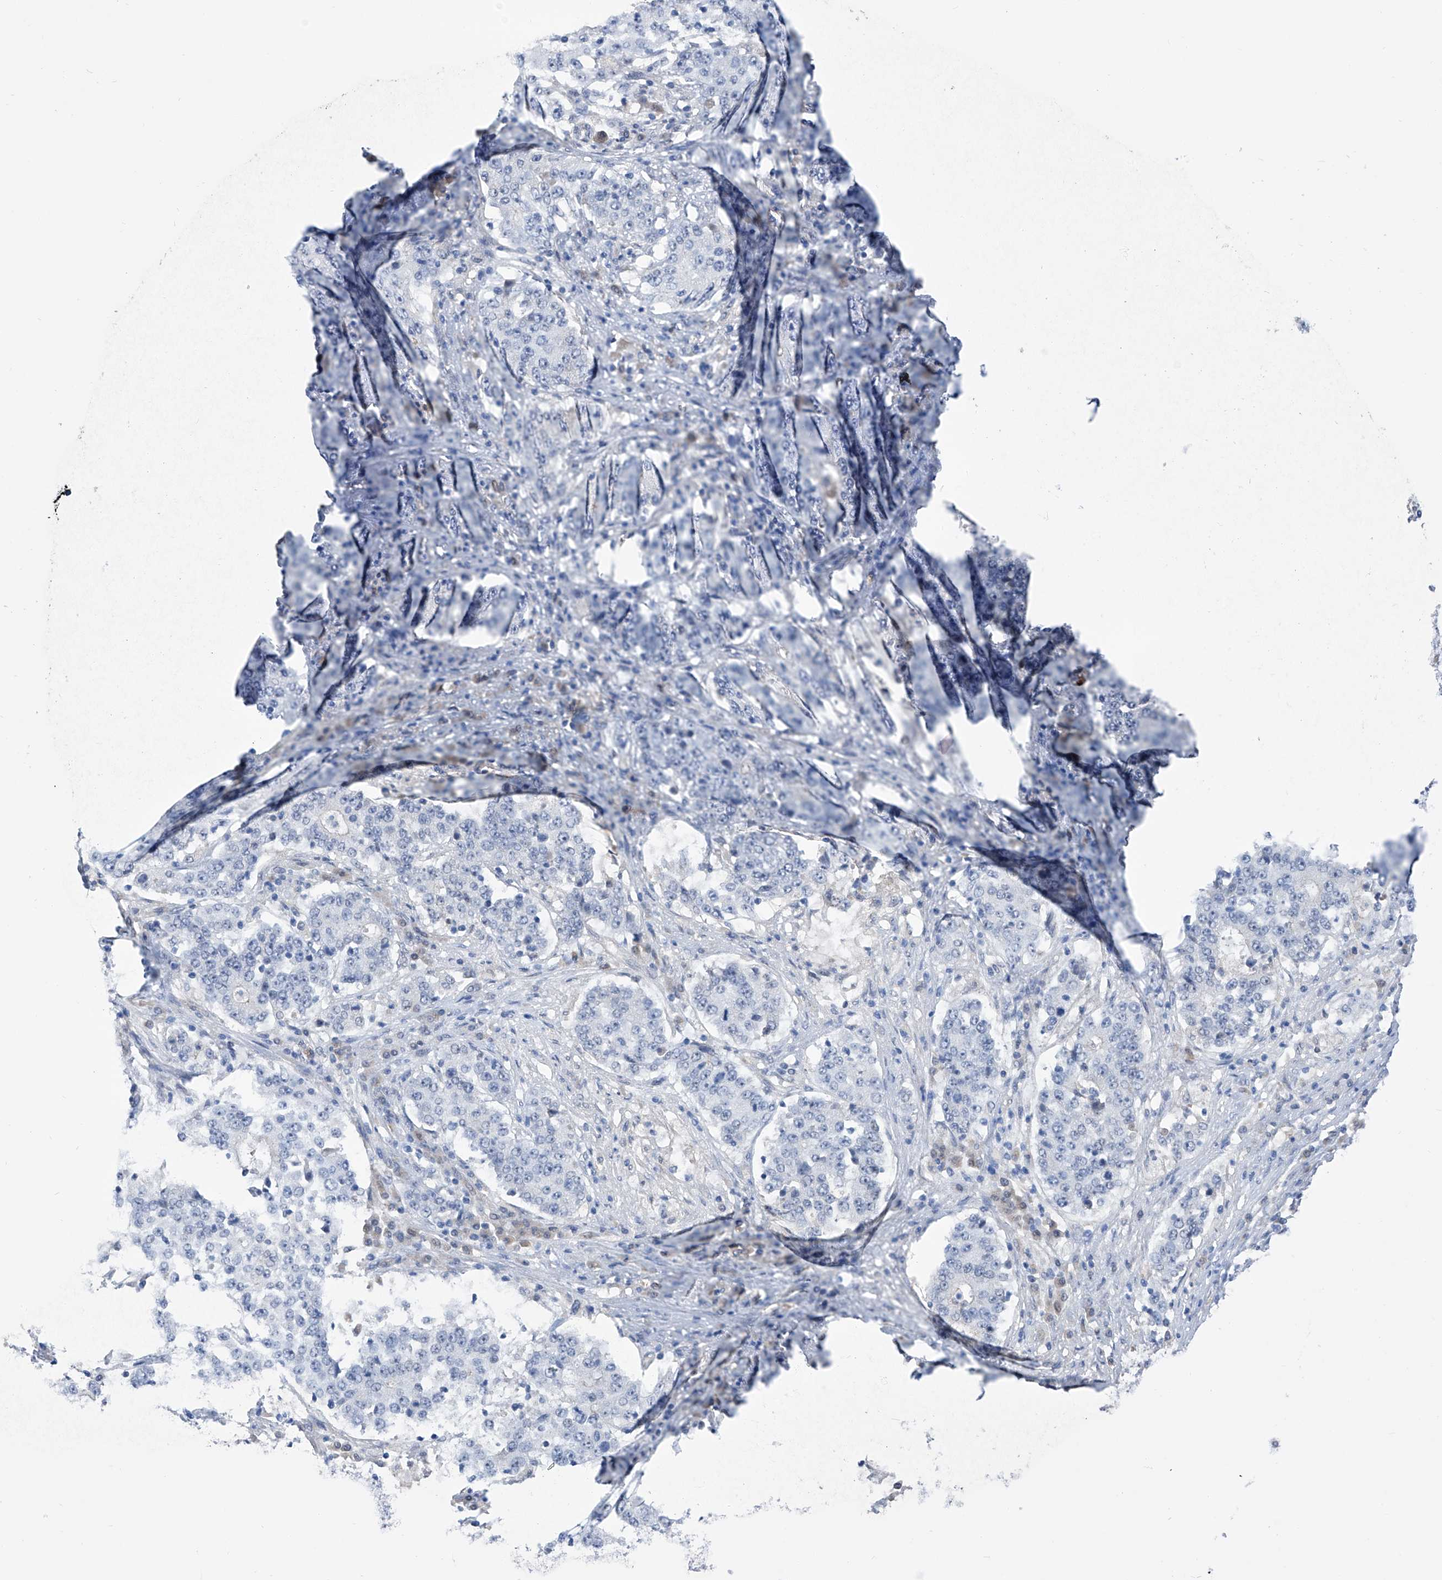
{"staining": {"intensity": "negative", "quantity": "none", "location": "none"}, "tissue": "stomach cancer", "cell_type": "Tumor cells", "image_type": "cancer", "snomed": [{"axis": "morphology", "description": "Adenocarcinoma, NOS"}, {"axis": "topography", "description": "Stomach"}], "caption": "Immunohistochemical staining of stomach cancer (adenocarcinoma) exhibits no significant staining in tumor cells. (DAB IHC, high magnification).", "gene": "PGM3", "patient": {"sex": "male", "age": 59}}